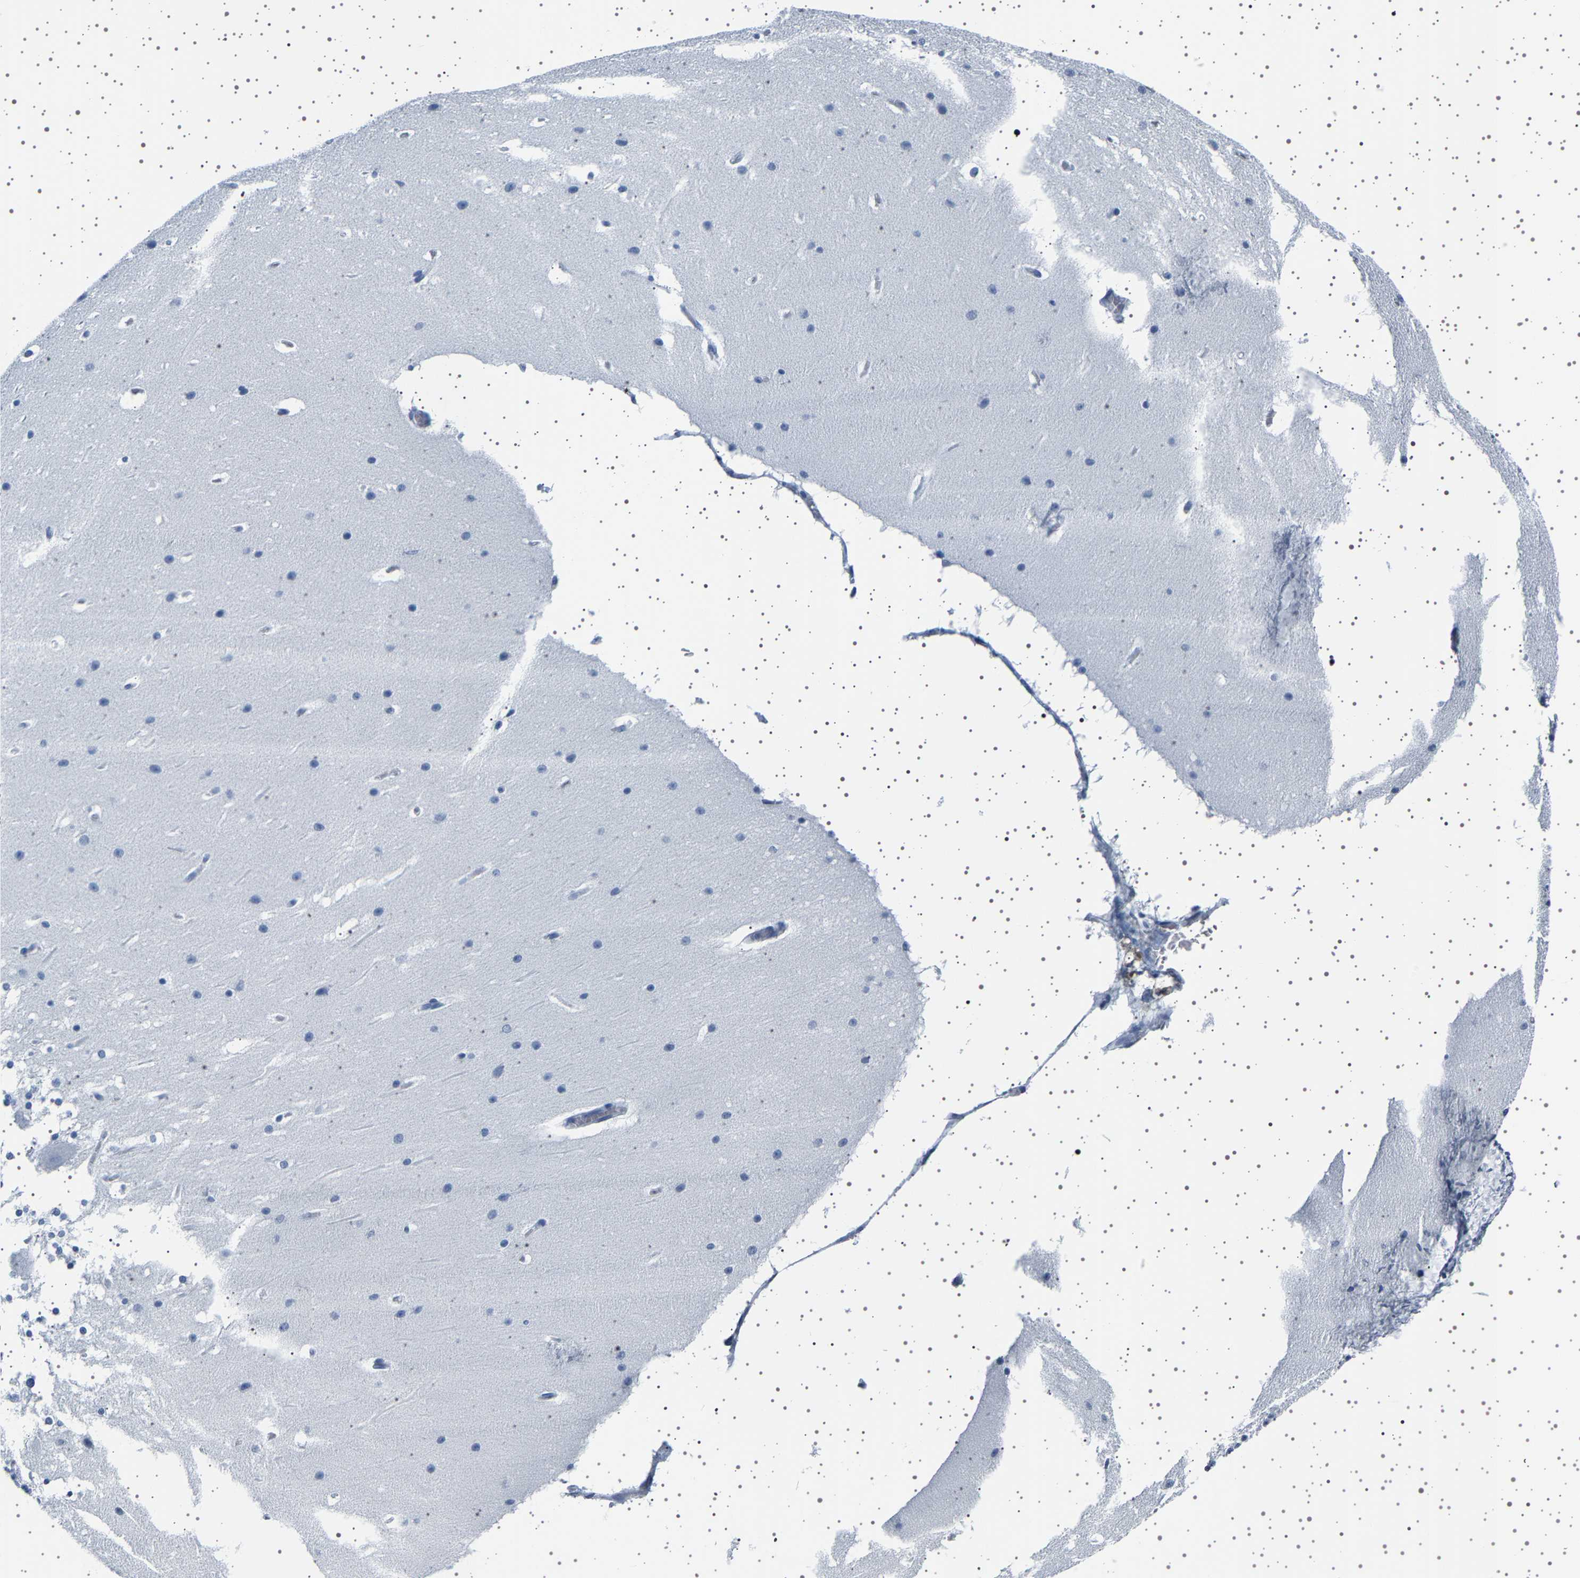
{"staining": {"intensity": "negative", "quantity": "none", "location": "none"}, "tissue": "cerebellum", "cell_type": "Cells in granular layer", "image_type": "normal", "snomed": [{"axis": "morphology", "description": "Normal tissue, NOS"}, {"axis": "topography", "description": "Cerebellum"}], "caption": "IHC image of normal human cerebellum stained for a protein (brown), which exhibits no positivity in cells in granular layer. (Immunohistochemistry, brightfield microscopy, high magnification).", "gene": "TFF3", "patient": {"sex": "female", "age": 19}}